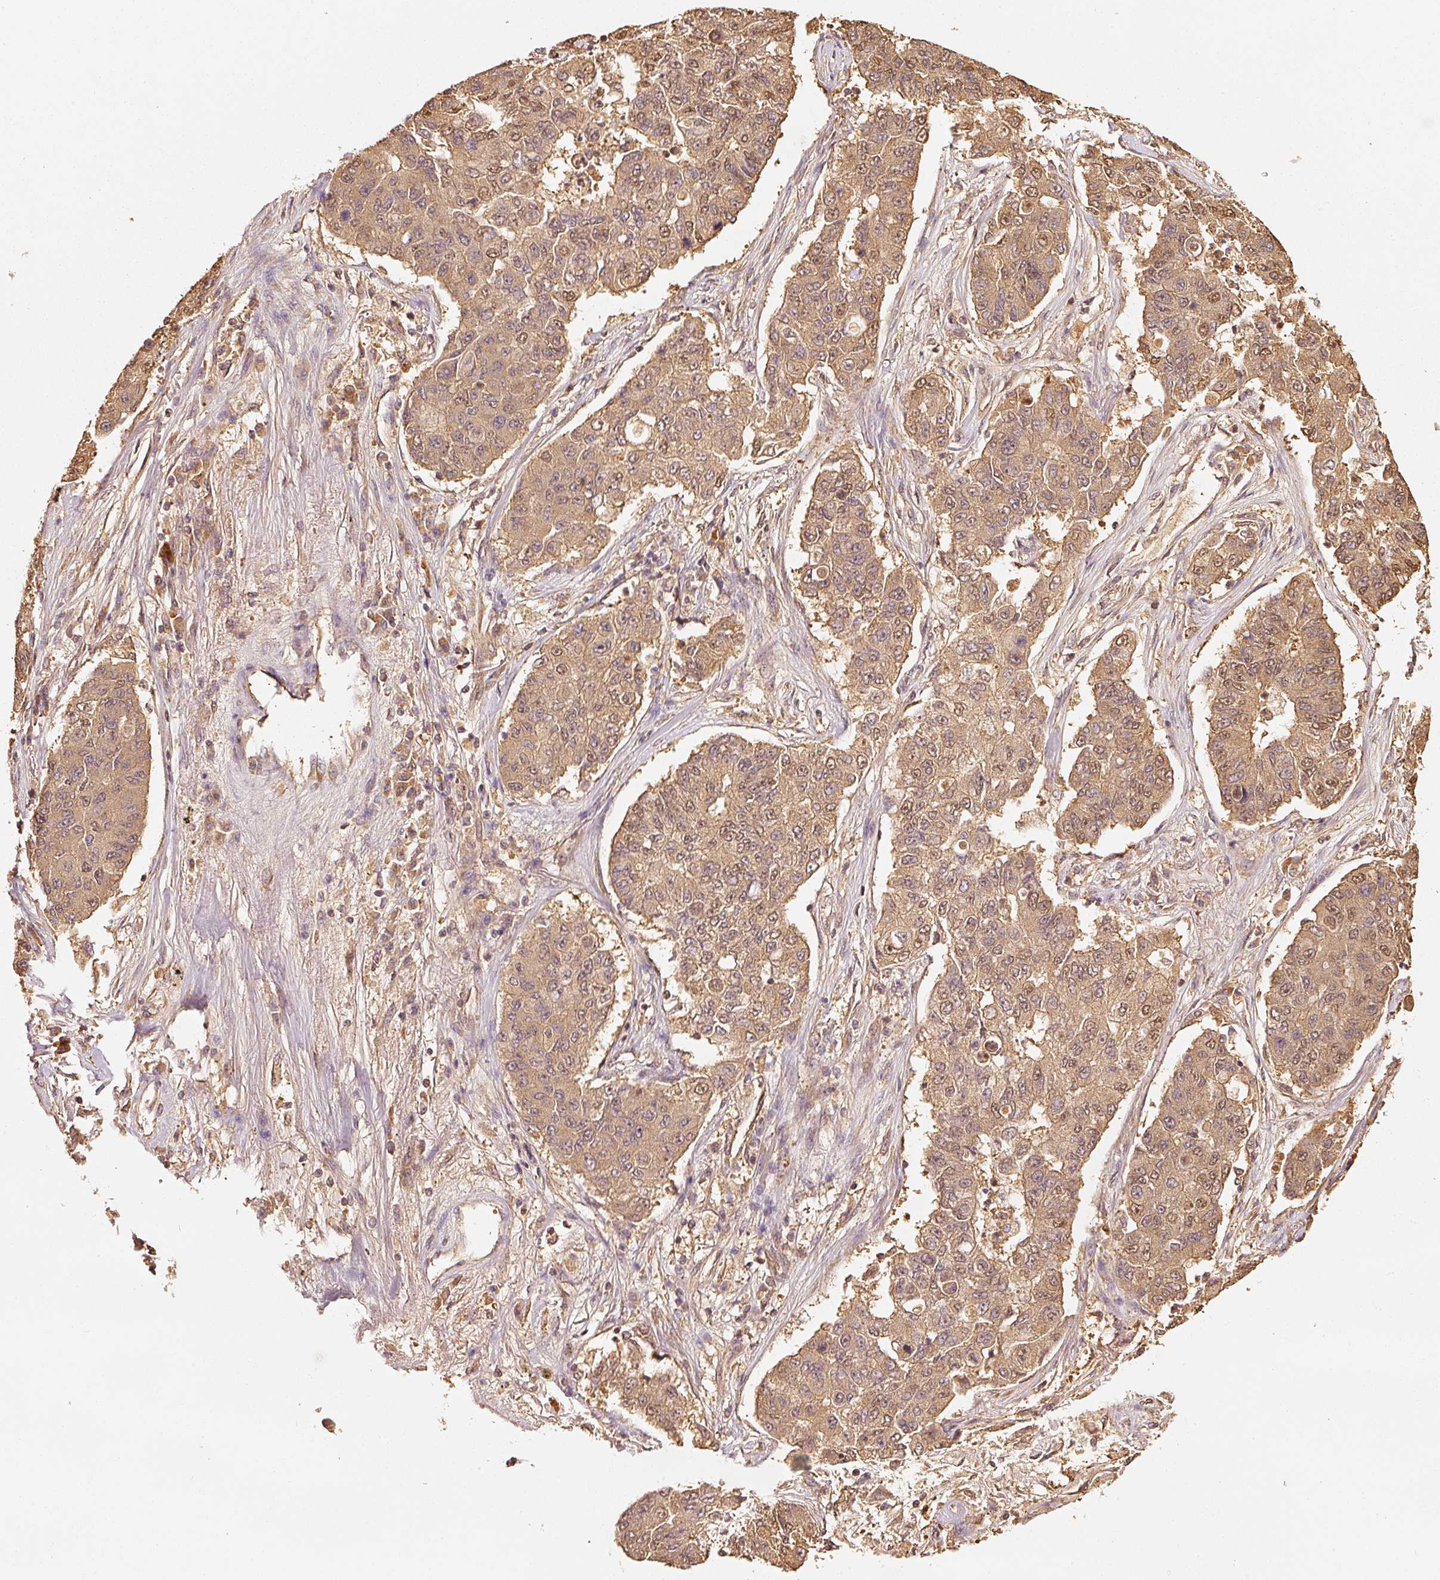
{"staining": {"intensity": "moderate", "quantity": ">75%", "location": "cytoplasmic/membranous,nuclear"}, "tissue": "lung cancer", "cell_type": "Tumor cells", "image_type": "cancer", "snomed": [{"axis": "morphology", "description": "Squamous cell carcinoma, NOS"}, {"axis": "topography", "description": "Lung"}], "caption": "Lung squamous cell carcinoma stained with a brown dye demonstrates moderate cytoplasmic/membranous and nuclear positive staining in about >75% of tumor cells.", "gene": "STAU1", "patient": {"sex": "male", "age": 74}}